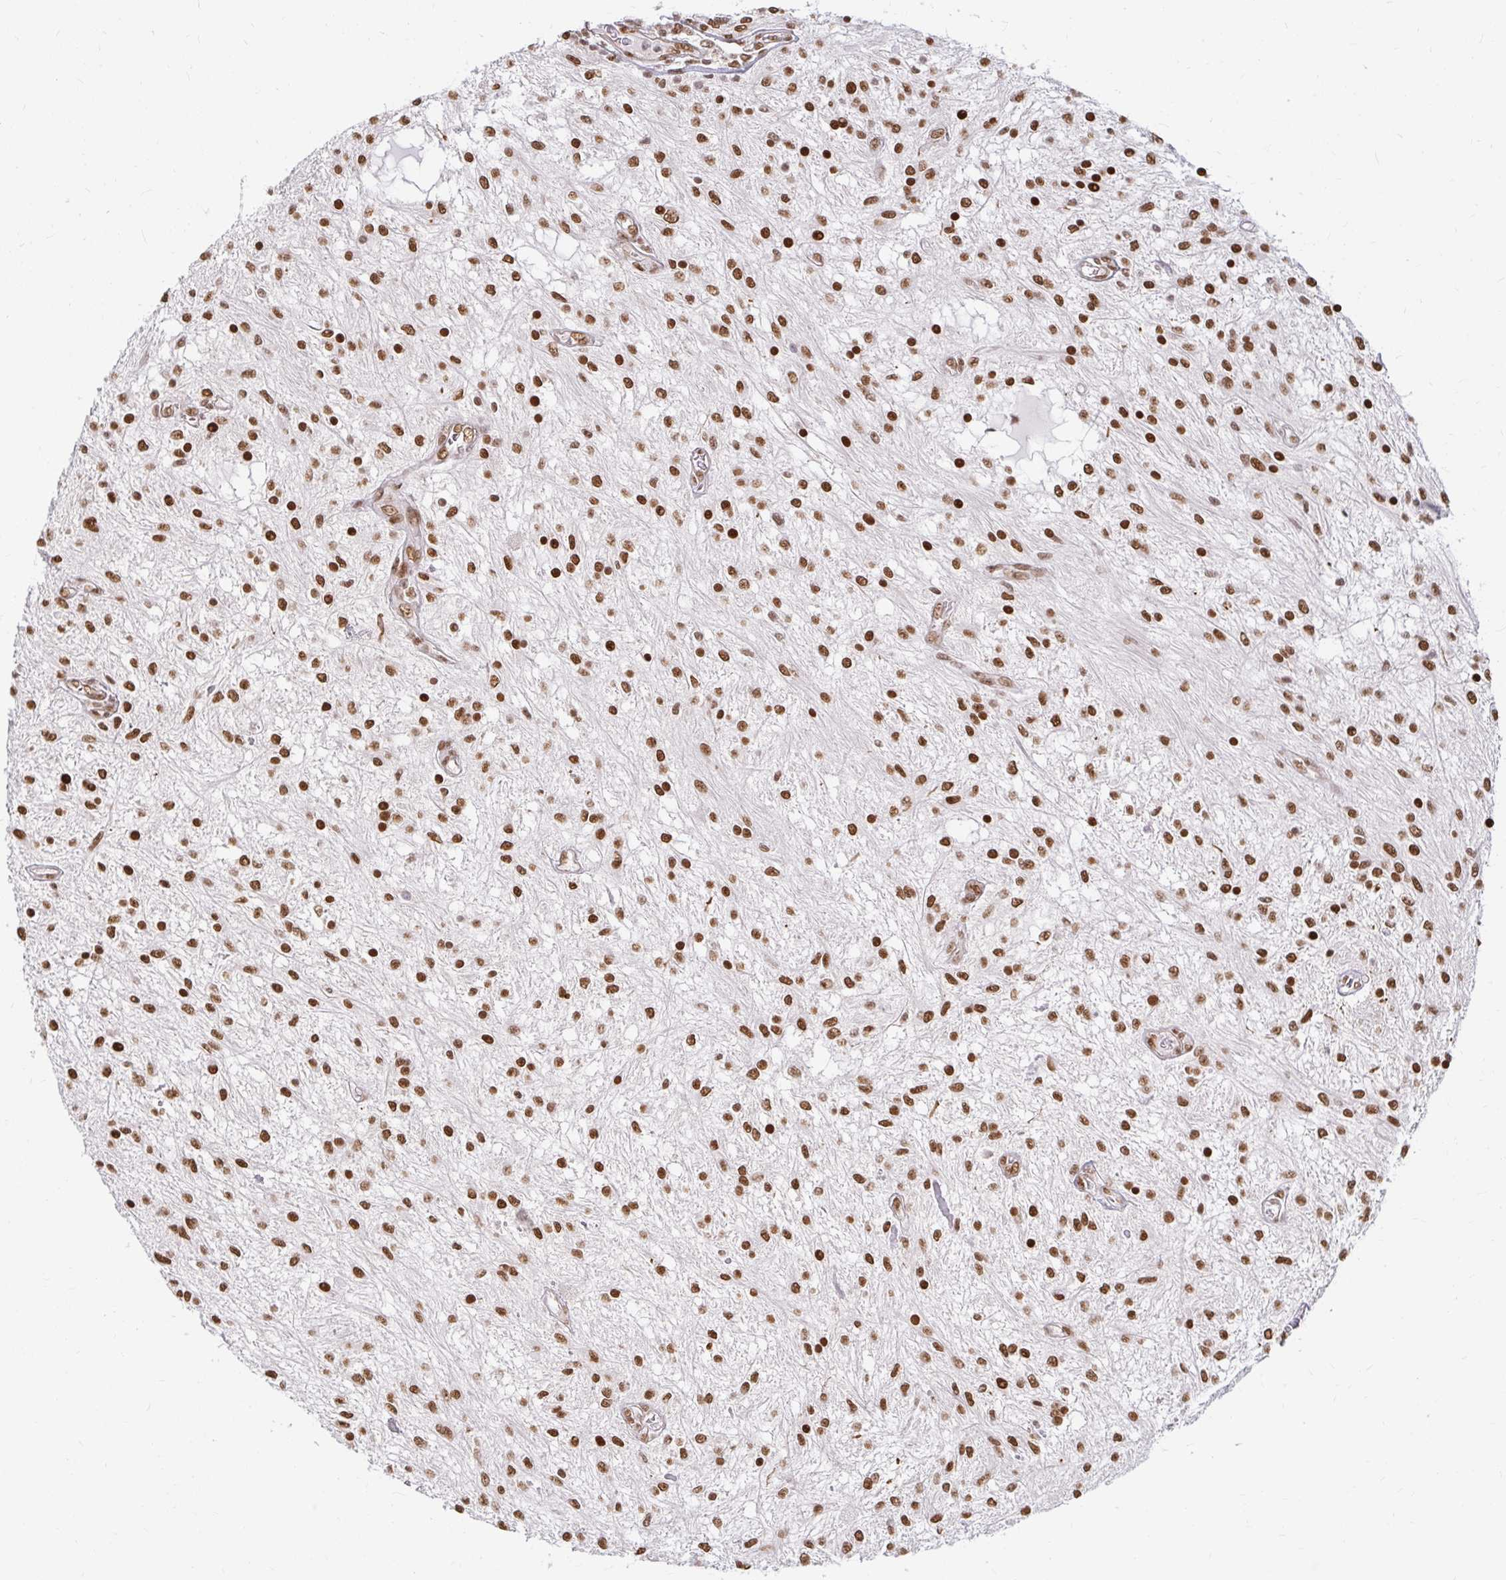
{"staining": {"intensity": "strong", "quantity": ">75%", "location": "nuclear"}, "tissue": "glioma", "cell_type": "Tumor cells", "image_type": "cancer", "snomed": [{"axis": "morphology", "description": "Glioma, malignant, Low grade"}, {"axis": "topography", "description": "Cerebellum"}], "caption": "Approximately >75% of tumor cells in human malignant glioma (low-grade) reveal strong nuclear protein positivity as visualized by brown immunohistochemical staining.", "gene": "HNRNPU", "patient": {"sex": "female", "age": 14}}